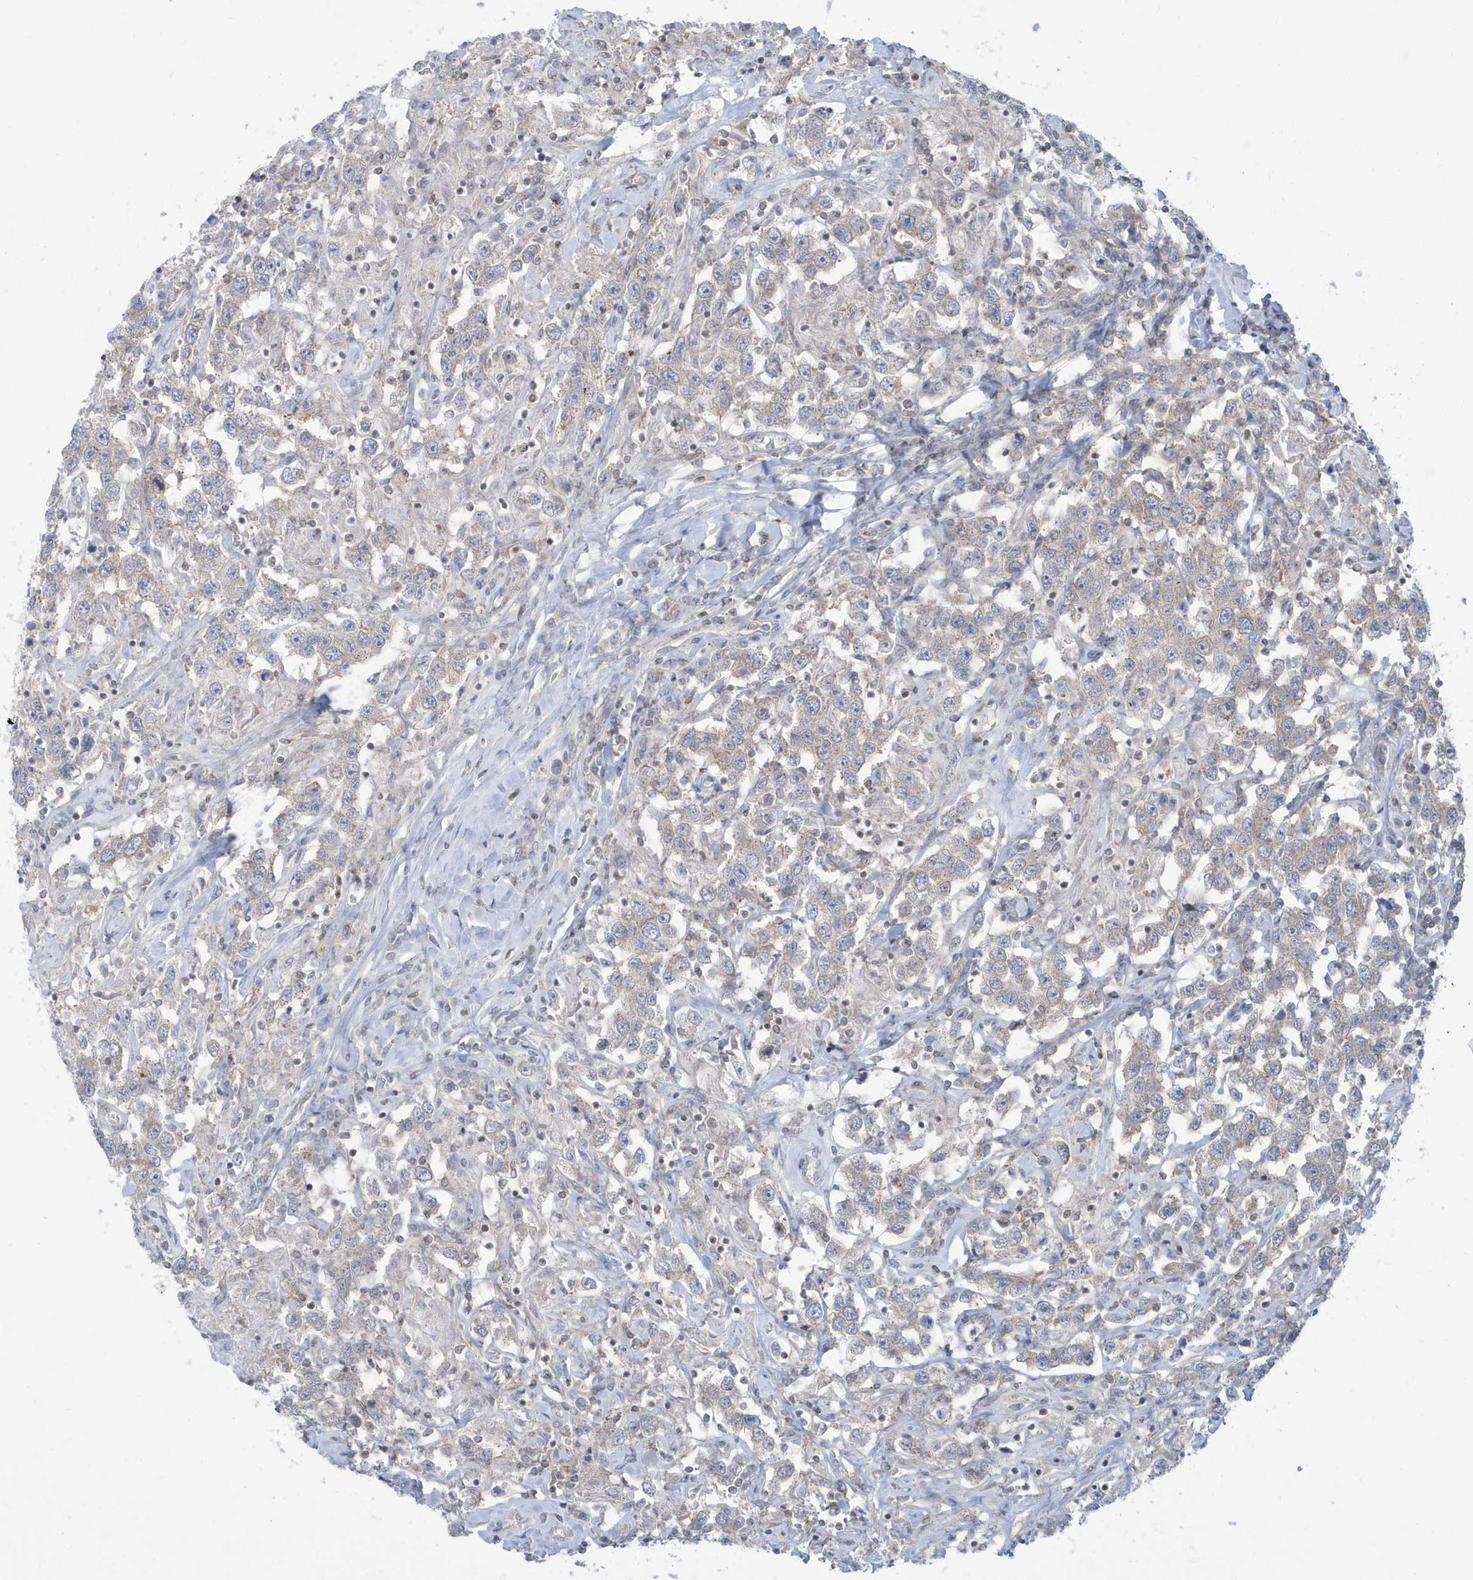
{"staining": {"intensity": "negative", "quantity": "none", "location": "none"}, "tissue": "testis cancer", "cell_type": "Tumor cells", "image_type": "cancer", "snomed": [{"axis": "morphology", "description": "Seminoma, NOS"}, {"axis": "topography", "description": "Testis"}], "caption": "This is an immunohistochemistry photomicrograph of testis cancer. There is no expression in tumor cells.", "gene": "SLAMF9", "patient": {"sex": "male", "age": 41}}